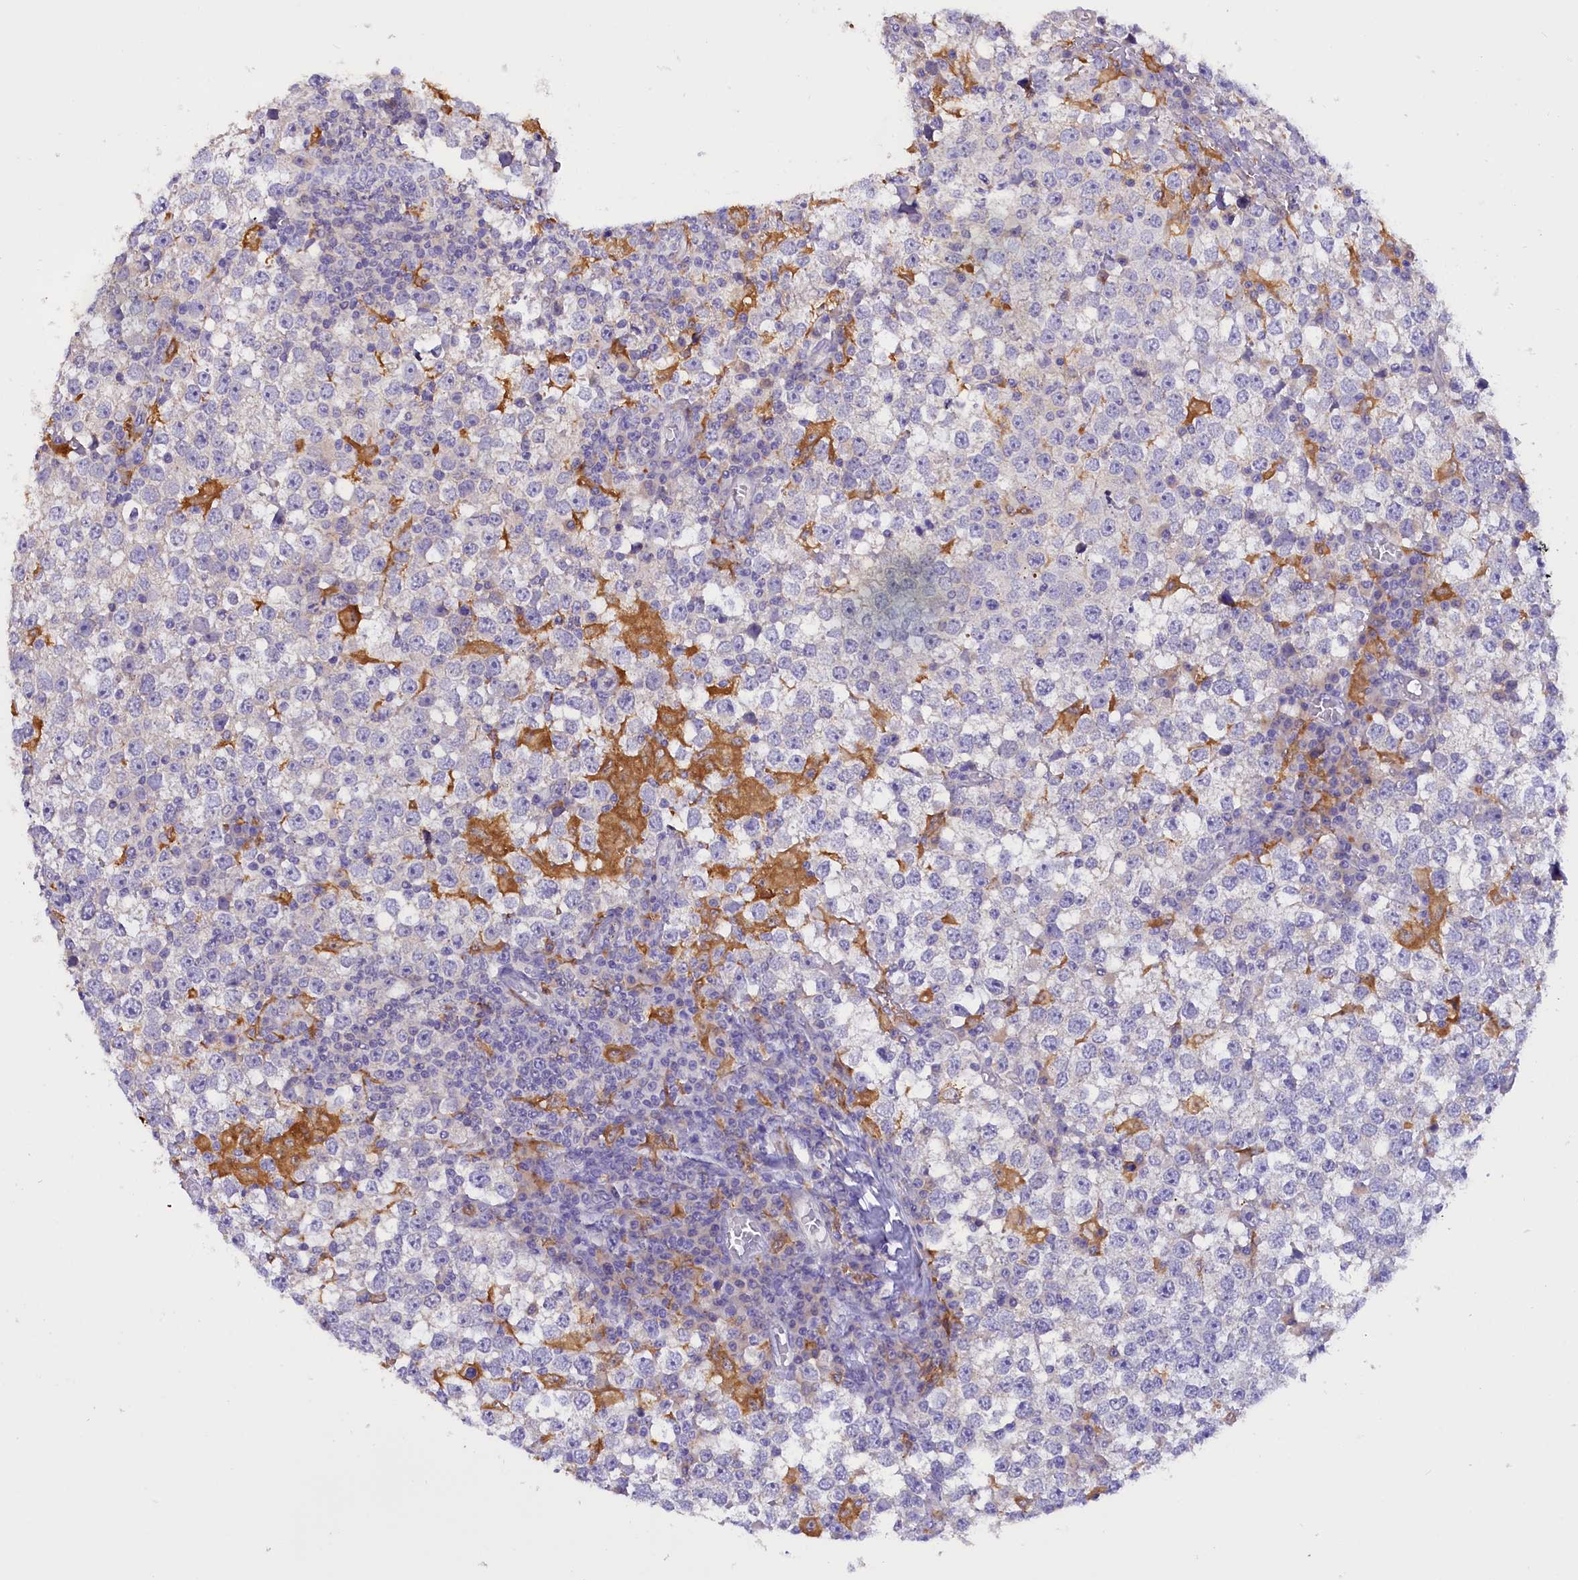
{"staining": {"intensity": "negative", "quantity": "none", "location": "none"}, "tissue": "testis cancer", "cell_type": "Tumor cells", "image_type": "cancer", "snomed": [{"axis": "morphology", "description": "Seminoma, NOS"}, {"axis": "topography", "description": "Testis"}], "caption": "IHC of testis cancer reveals no positivity in tumor cells.", "gene": "FAM149B1", "patient": {"sex": "male", "age": 65}}